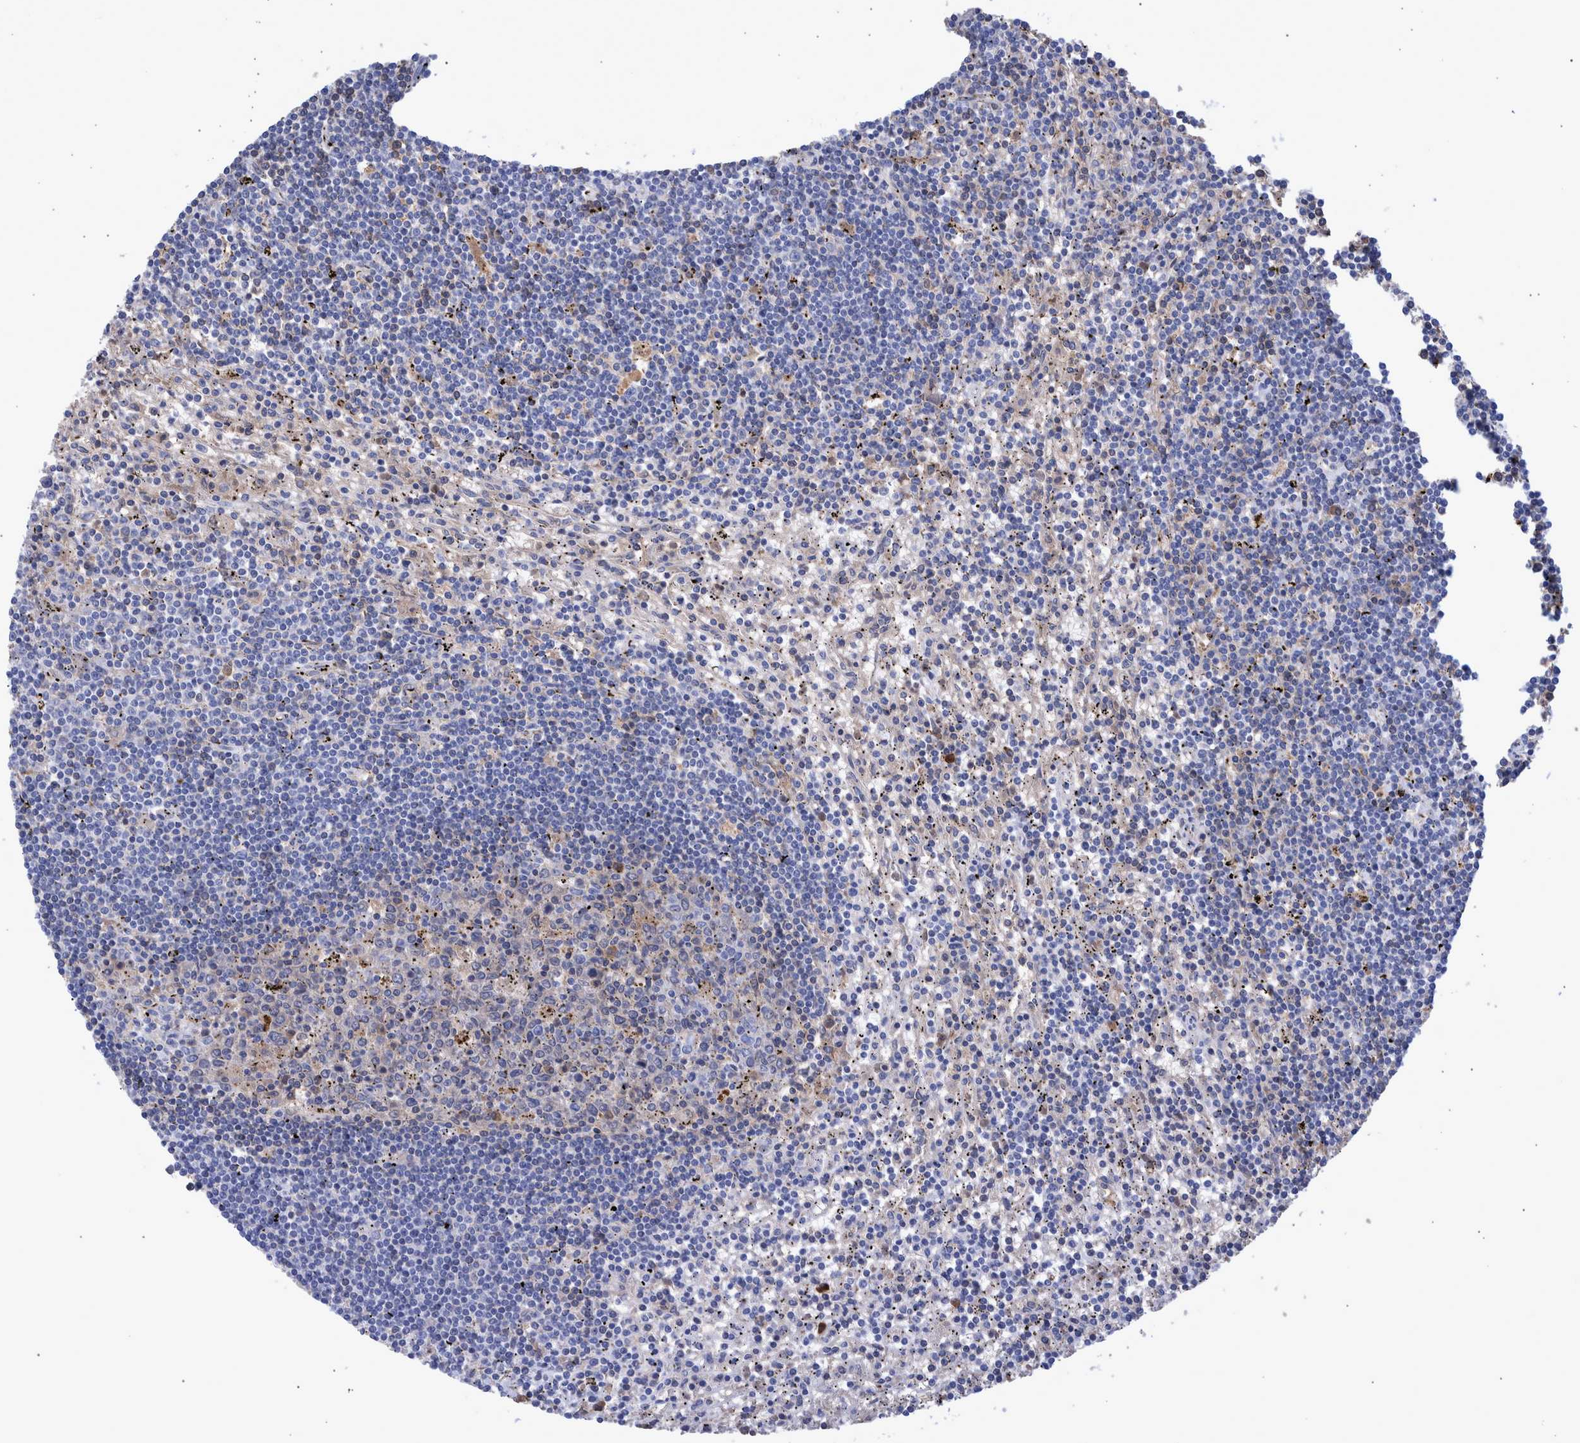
{"staining": {"intensity": "negative", "quantity": "none", "location": "none"}, "tissue": "lymphoma", "cell_type": "Tumor cells", "image_type": "cancer", "snomed": [{"axis": "morphology", "description": "Malignant lymphoma, non-Hodgkin's type, Low grade"}, {"axis": "topography", "description": "Spleen"}], "caption": "This is an IHC photomicrograph of low-grade malignant lymphoma, non-Hodgkin's type. There is no positivity in tumor cells.", "gene": "DLL4", "patient": {"sex": "male", "age": 76}}